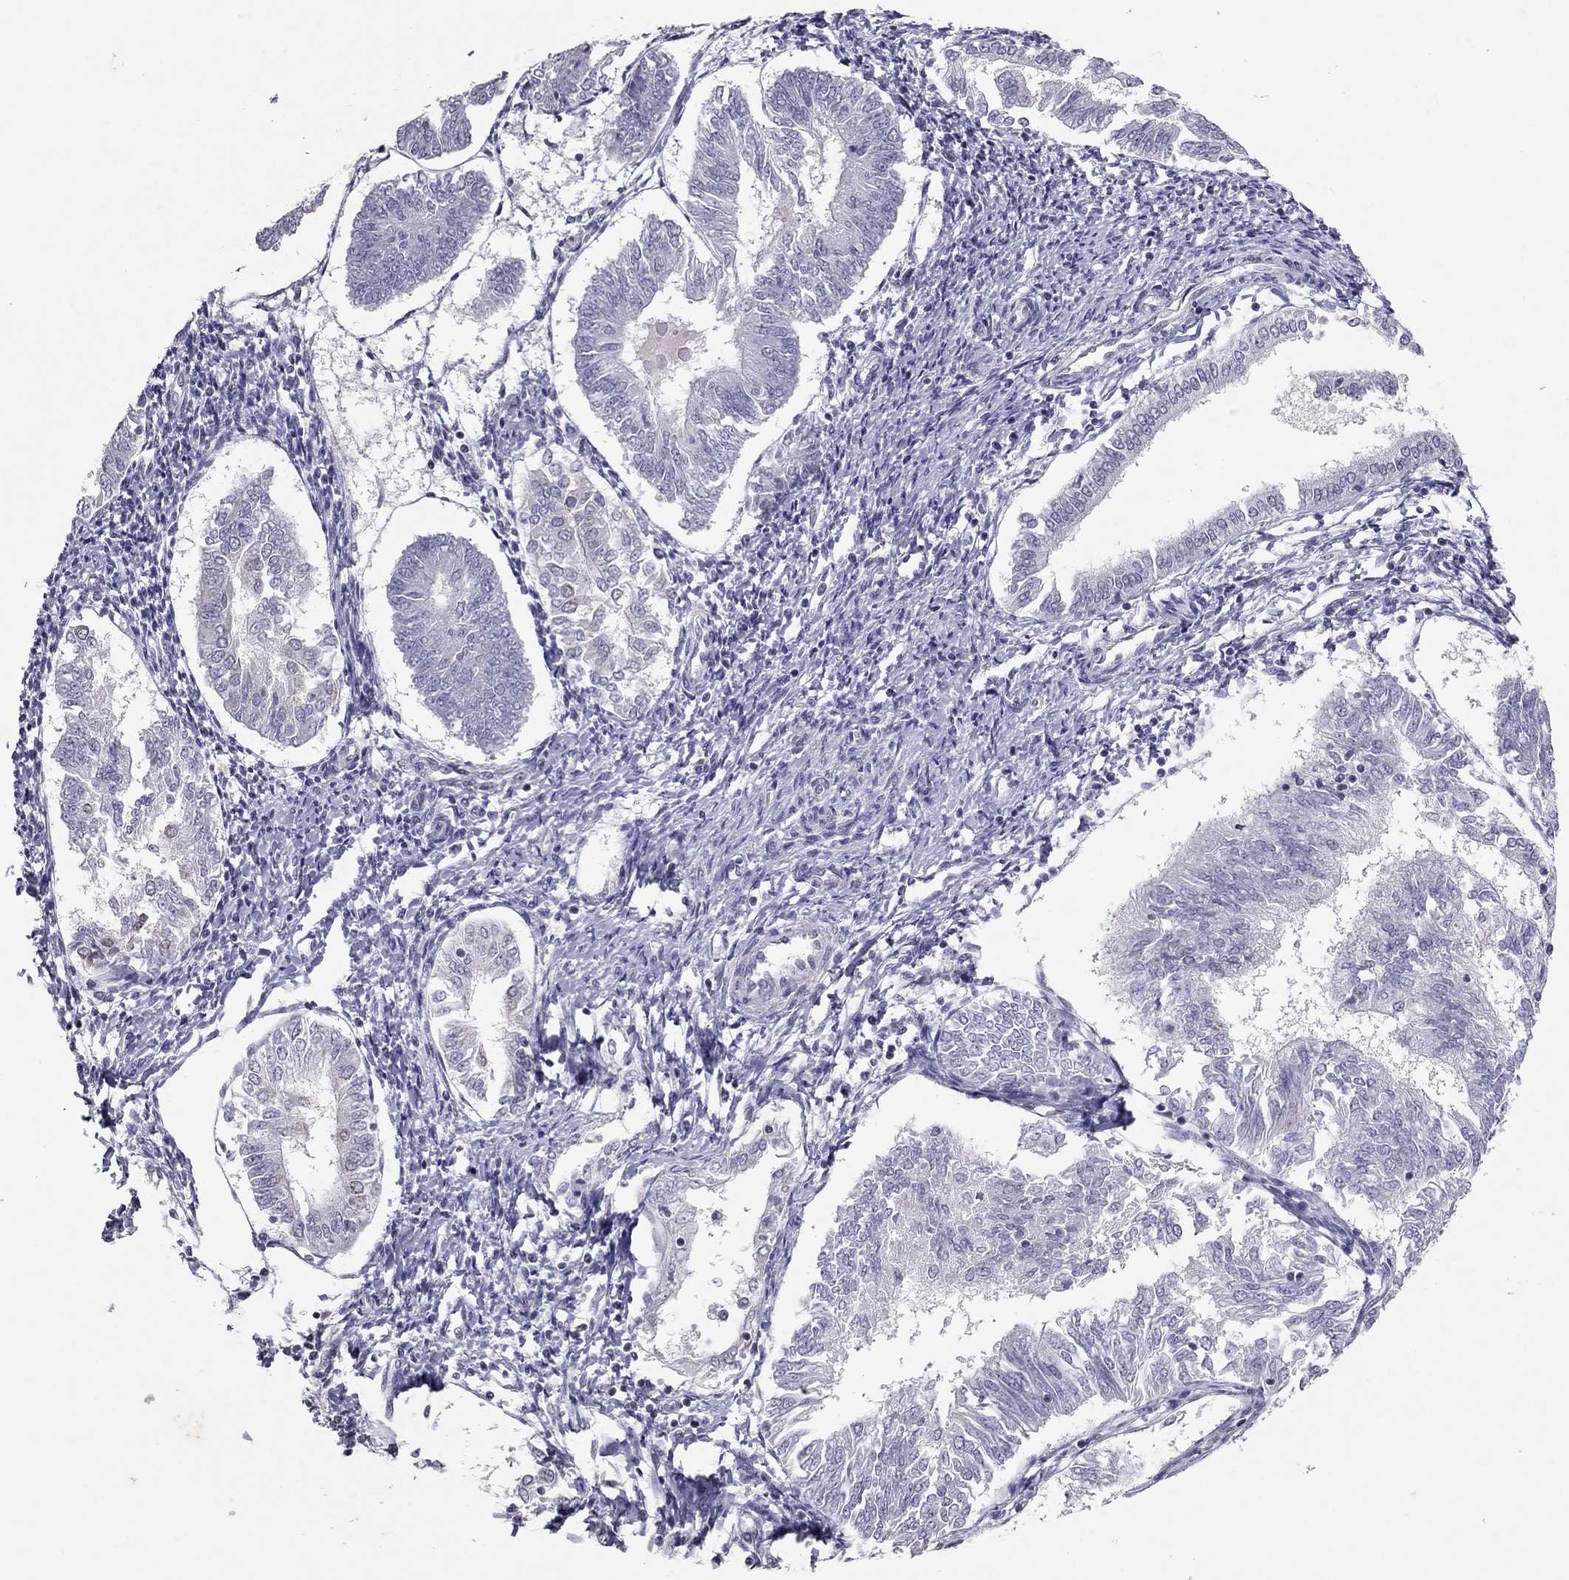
{"staining": {"intensity": "negative", "quantity": "none", "location": "none"}, "tissue": "endometrial cancer", "cell_type": "Tumor cells", "image_type": "cancer", "snomed": [{"axis": "morphology", "description": "Adenocarcinoma, NOS"}, {"axis": "topography", "description": "Endometrium"}], "caption": "Protein analysis of endometrial cancer exhibits no significant positivity in tumor cells.", "gene": "TSHB", "patient": {"sex": "female", "age": 58}}